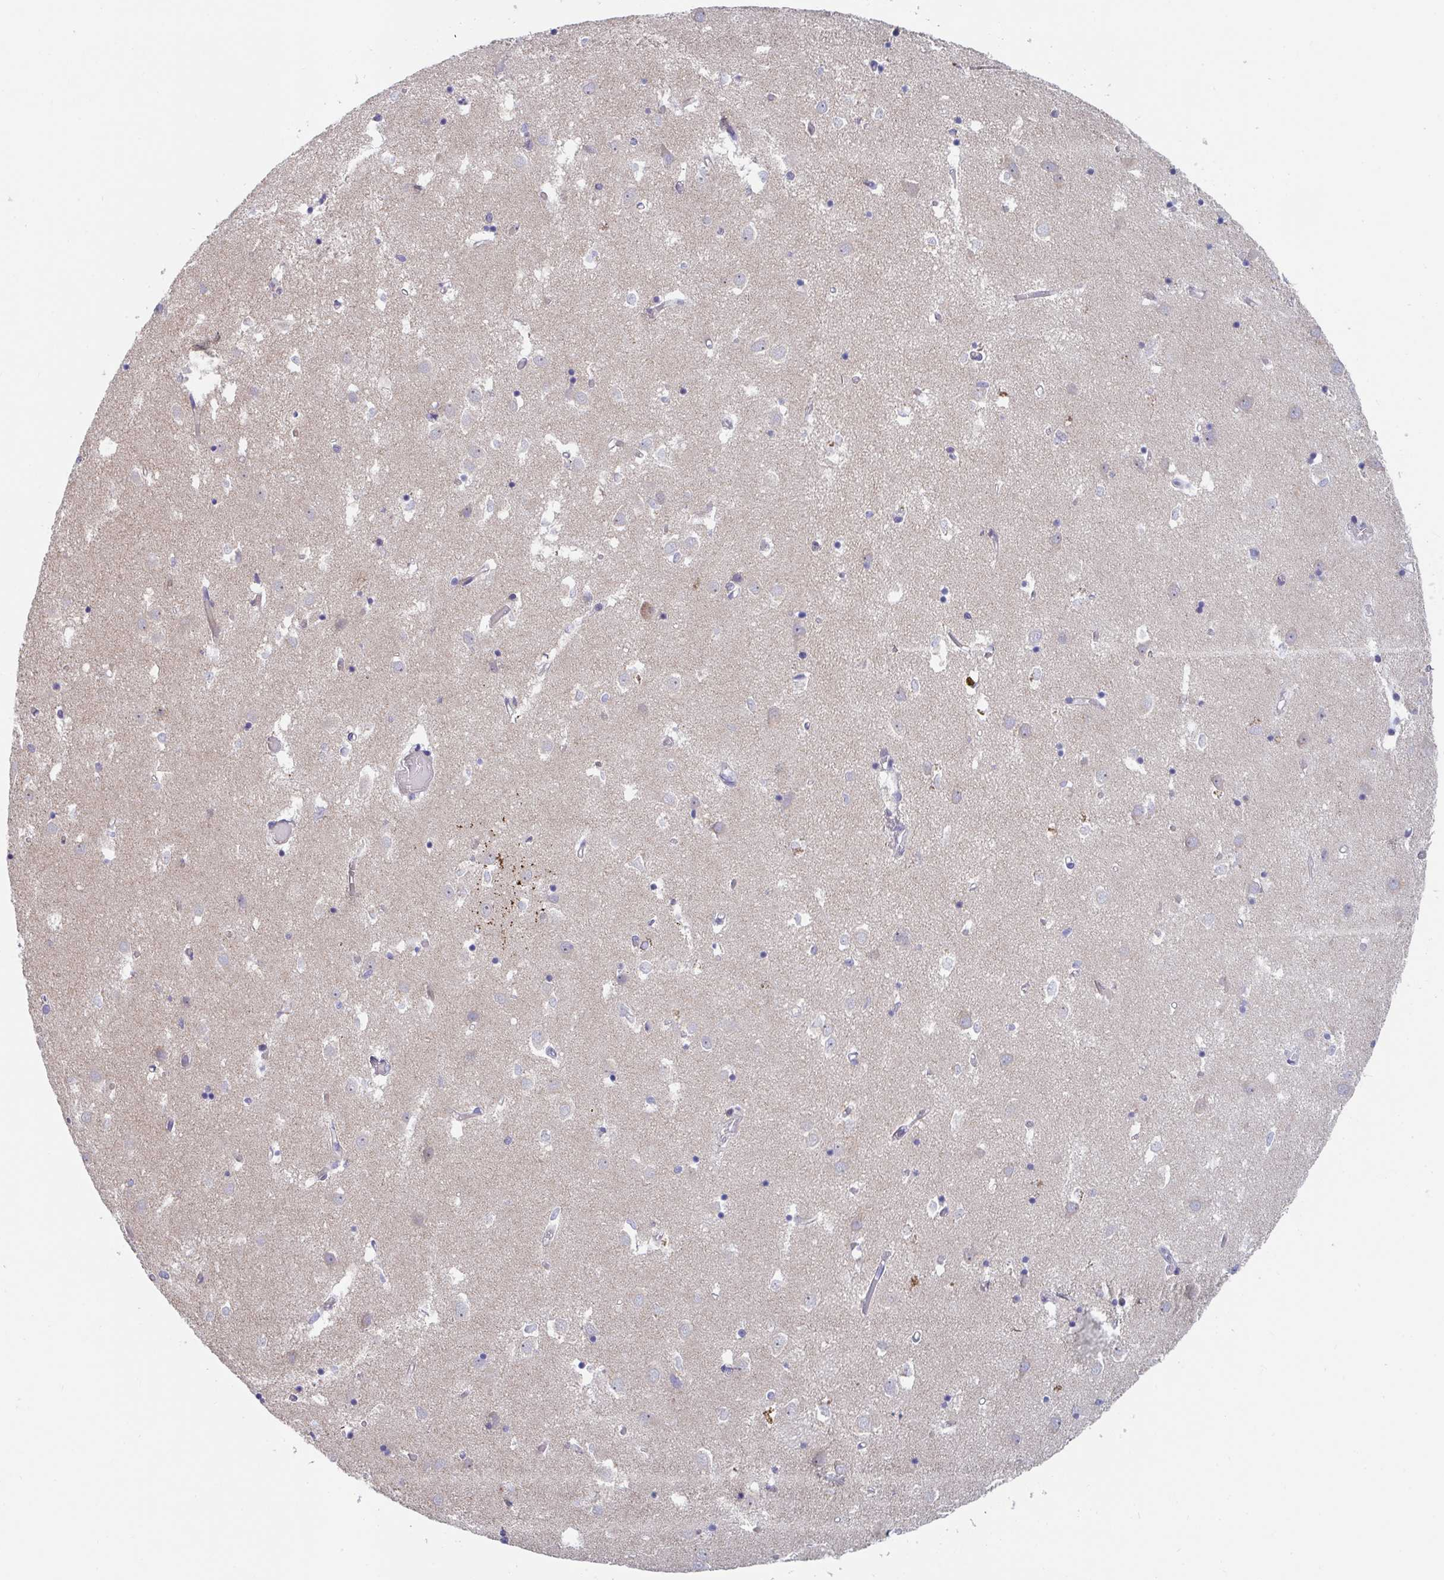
{"staining": {"intensity": "negative", "quantity": "none", "location": "none"}, "tissue": "caudate", "cell_type": "Glial cells", "image_type": "normal", "snomed": [{"axis": "morphology", "description": "Normal tissue, NOS"}, {"axis": "topography", "description": "Lateral ventricle wall"}], "caption": "This is an immunohistochemistry (IHC) image of normal caudate. There is no expression in glial cells.", "gene": "FAM156A", "patient": {"sex": "male", "age": 70}}